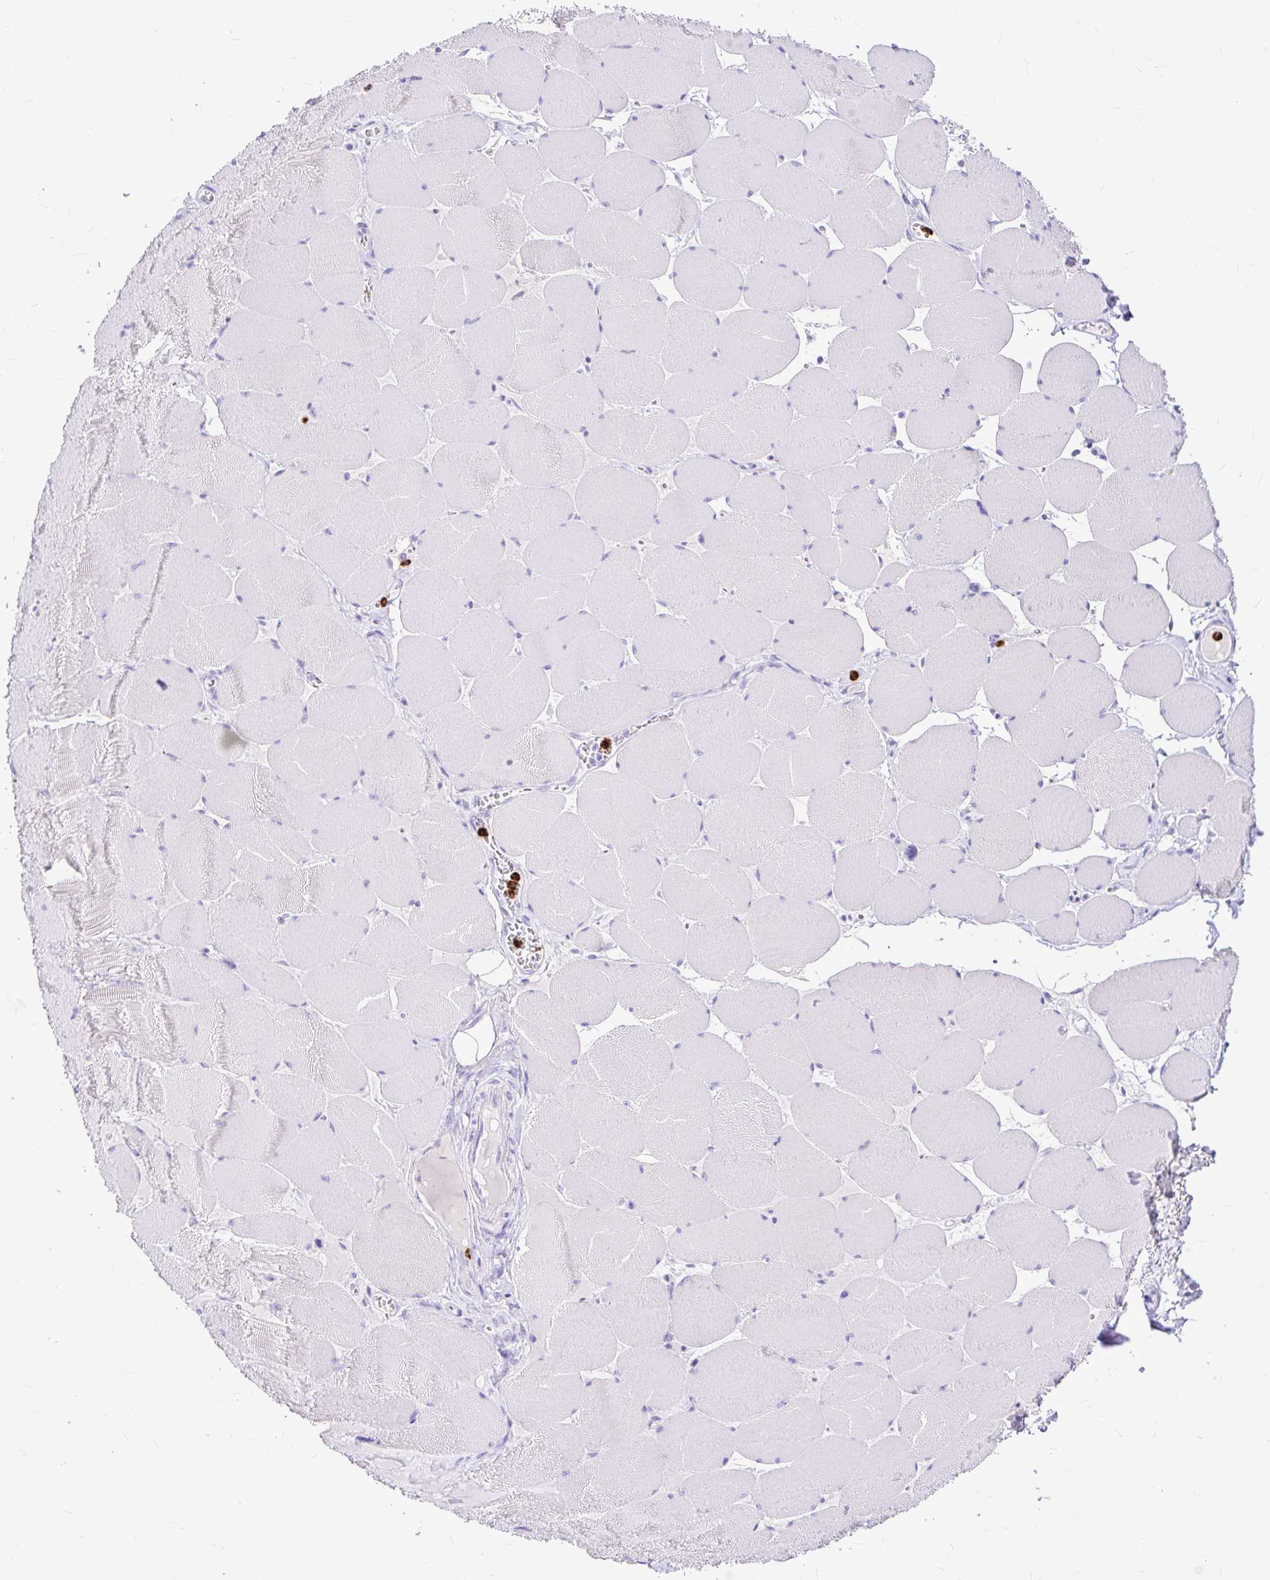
{"staining": {"intensity": "negative", "quantity": "none", "location": "none"}, "tissue": "skeletal muscle", "cell_type": "Myocytes", "image_type": "normal", "snomed": [{"axis": "morphology", "description": "Normal tissue, NOS"}, {"axis": "topography", "description": "Skeletal muscle"}], "caption": "Myocytes are negative for protein expression in normal human skeletal muscle. The staining is performed using DAB (3,3'-diaminobenzidine) brown chromogen with nuclei counter-stained in using hematoxylin.", "gene": "CLEC1B", "patient": {"sex": "female", "age": 75}}